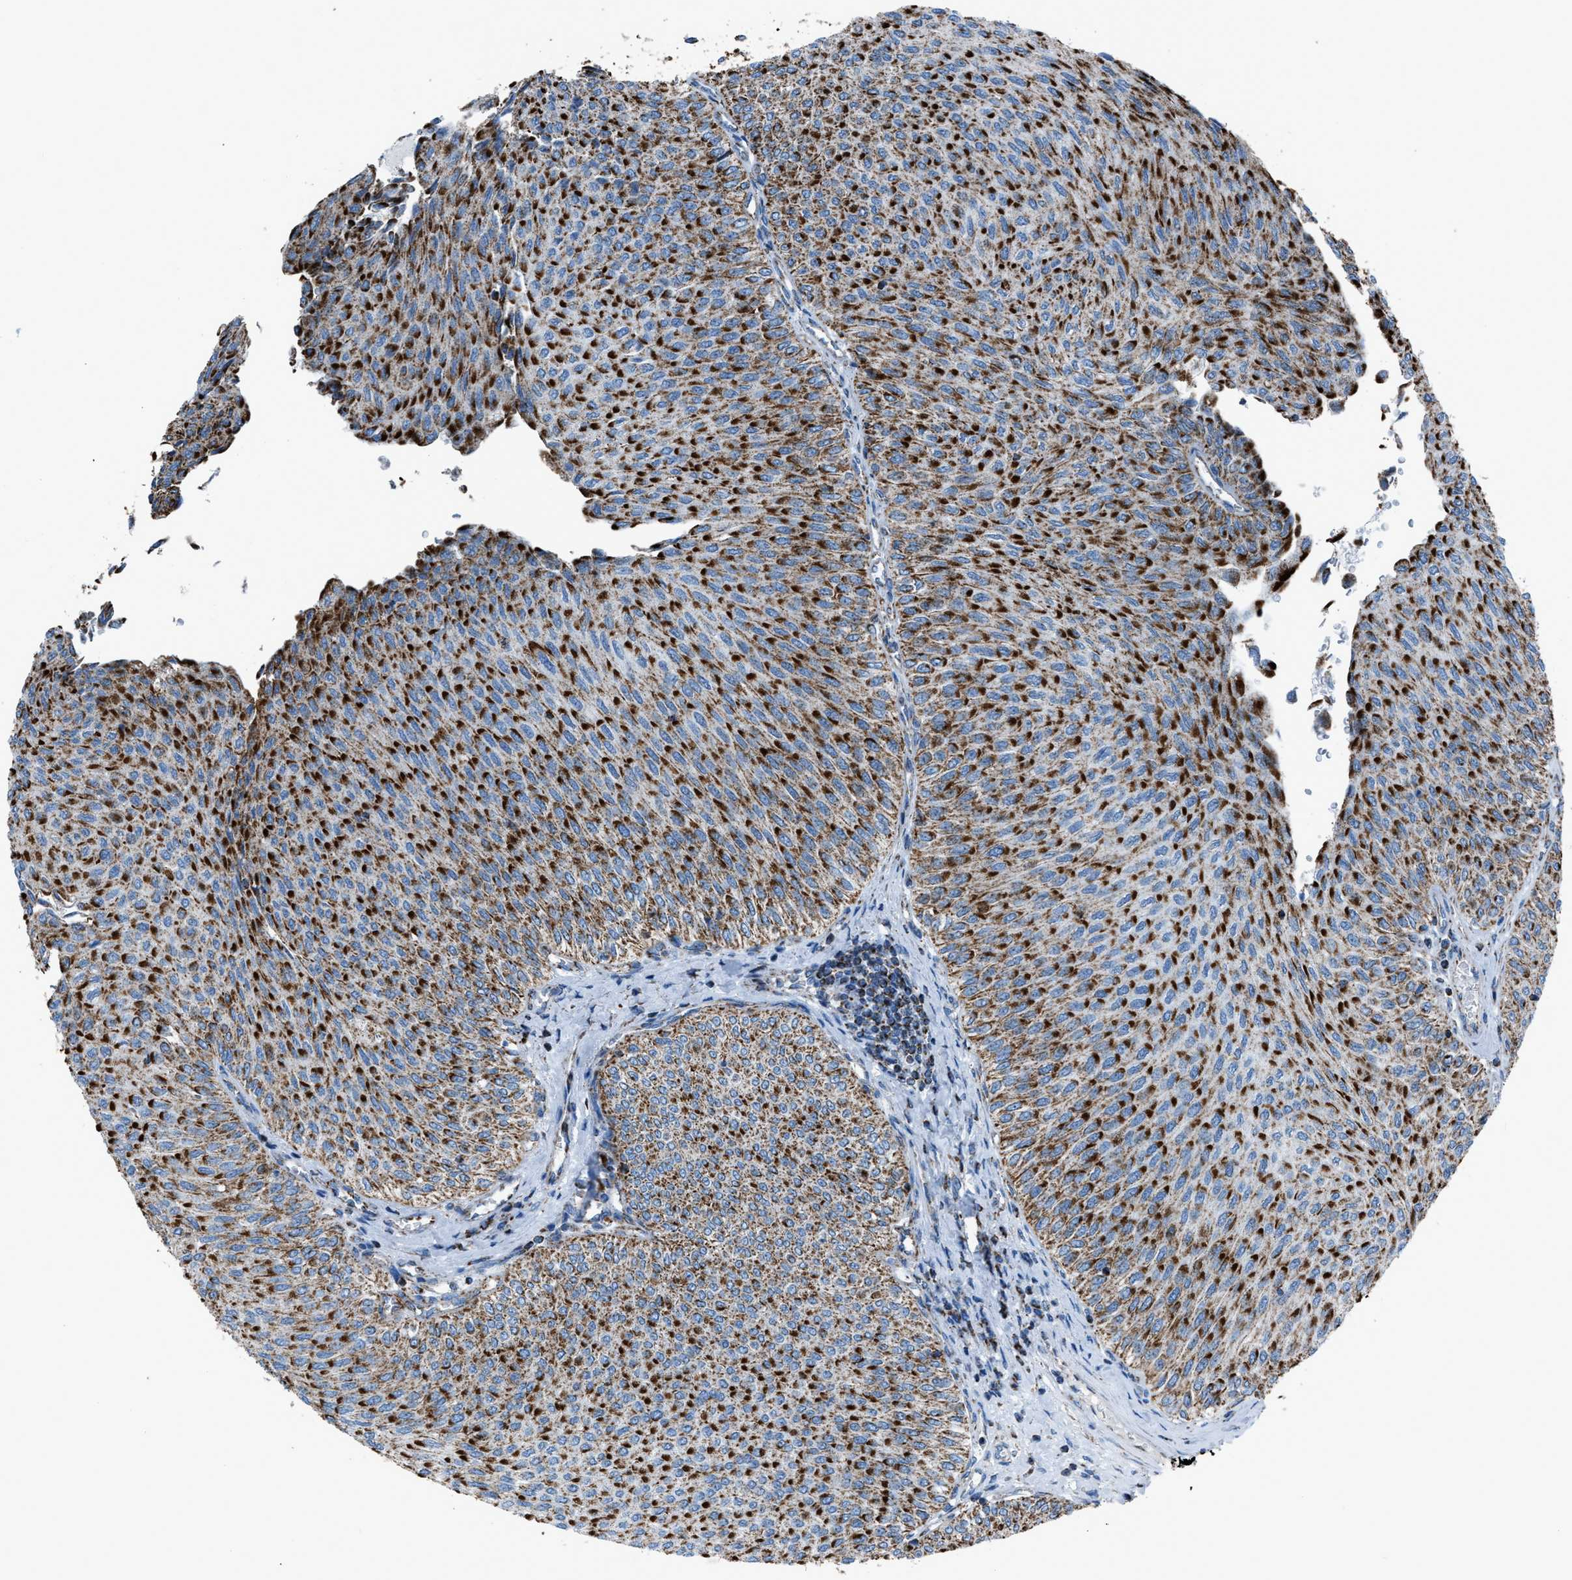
{"staining": {"intensity": "strong", "quantity": ">75%", "location": "cytoplasmic/membranous"}, "tissue": "urothelial cancer", "cell_type": "Tumor cells", "image_type": "cancer", "snomed": [{"axis": "morphology", "description": "Urothelial carcinoma, Low grade"}, {"axis": "topography", "description": "Urinary bladder"}], "caption": "Approximately >75% of tumor cells in urothelial cancer display strong cytoplasmic/membranous protein positivity as visualized by brown immunohistochemical staining.", "gene": "MDH2", "patient": {"sex": "male", "age": 78}}